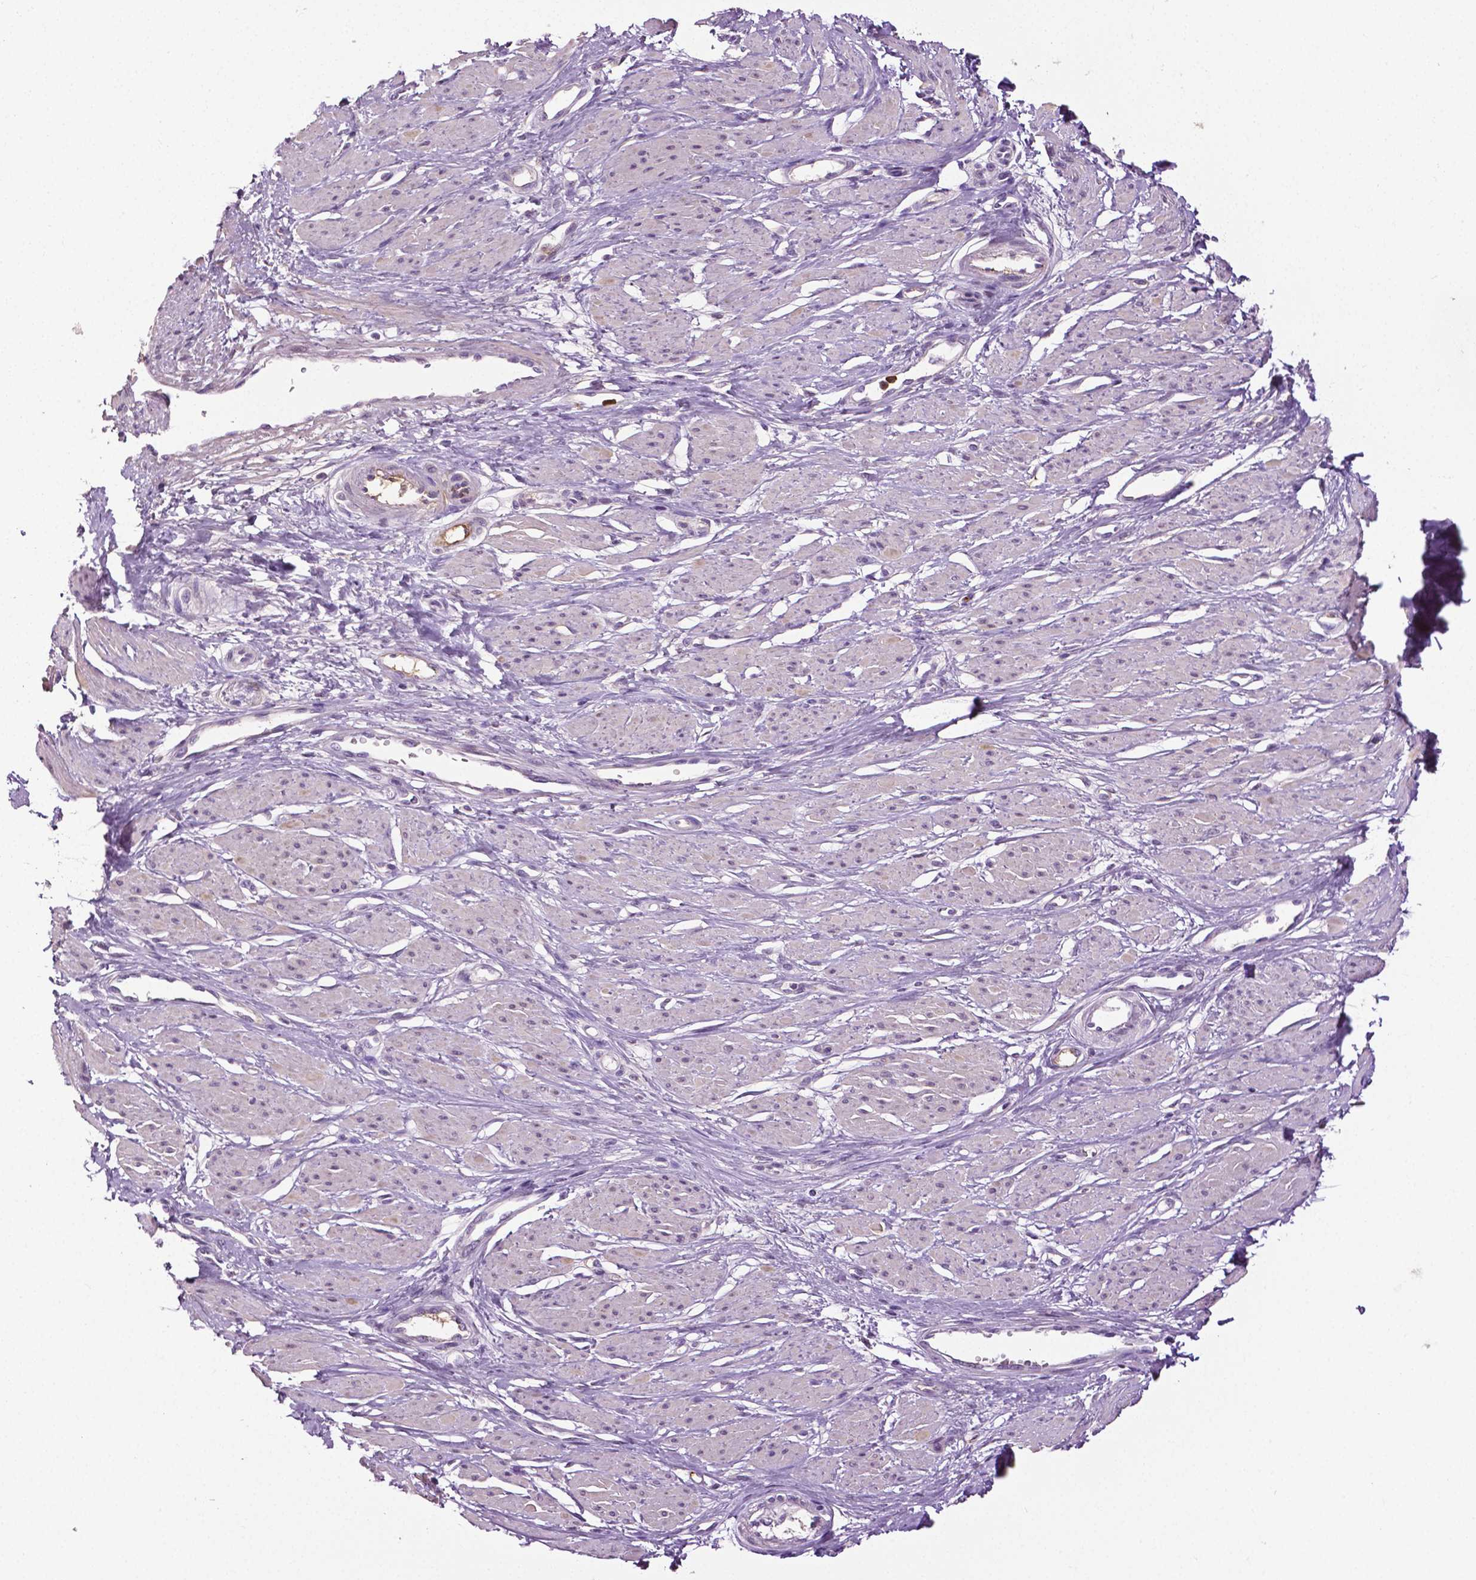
{"staining": {"intensity": "negative", "quantity": "none", "location": "none"}, "tissue": "smooth muscle", "cell_type": "Smooth muscle cells", "image_type": "normal", "snomed": [{"axis": "morphology", "description": "Normal tissue, NOS"}, {"axis": "topography", "description": "Smooth muscle"}, {"axis": "topography", "description": "Uterus"}], "caption": "This is an IHC image of unremarkable smooth muscle. There is no expression in smooth muscle cells.", "gene": "PTPN5", "patient": {"sex": "female", "age": 39}}